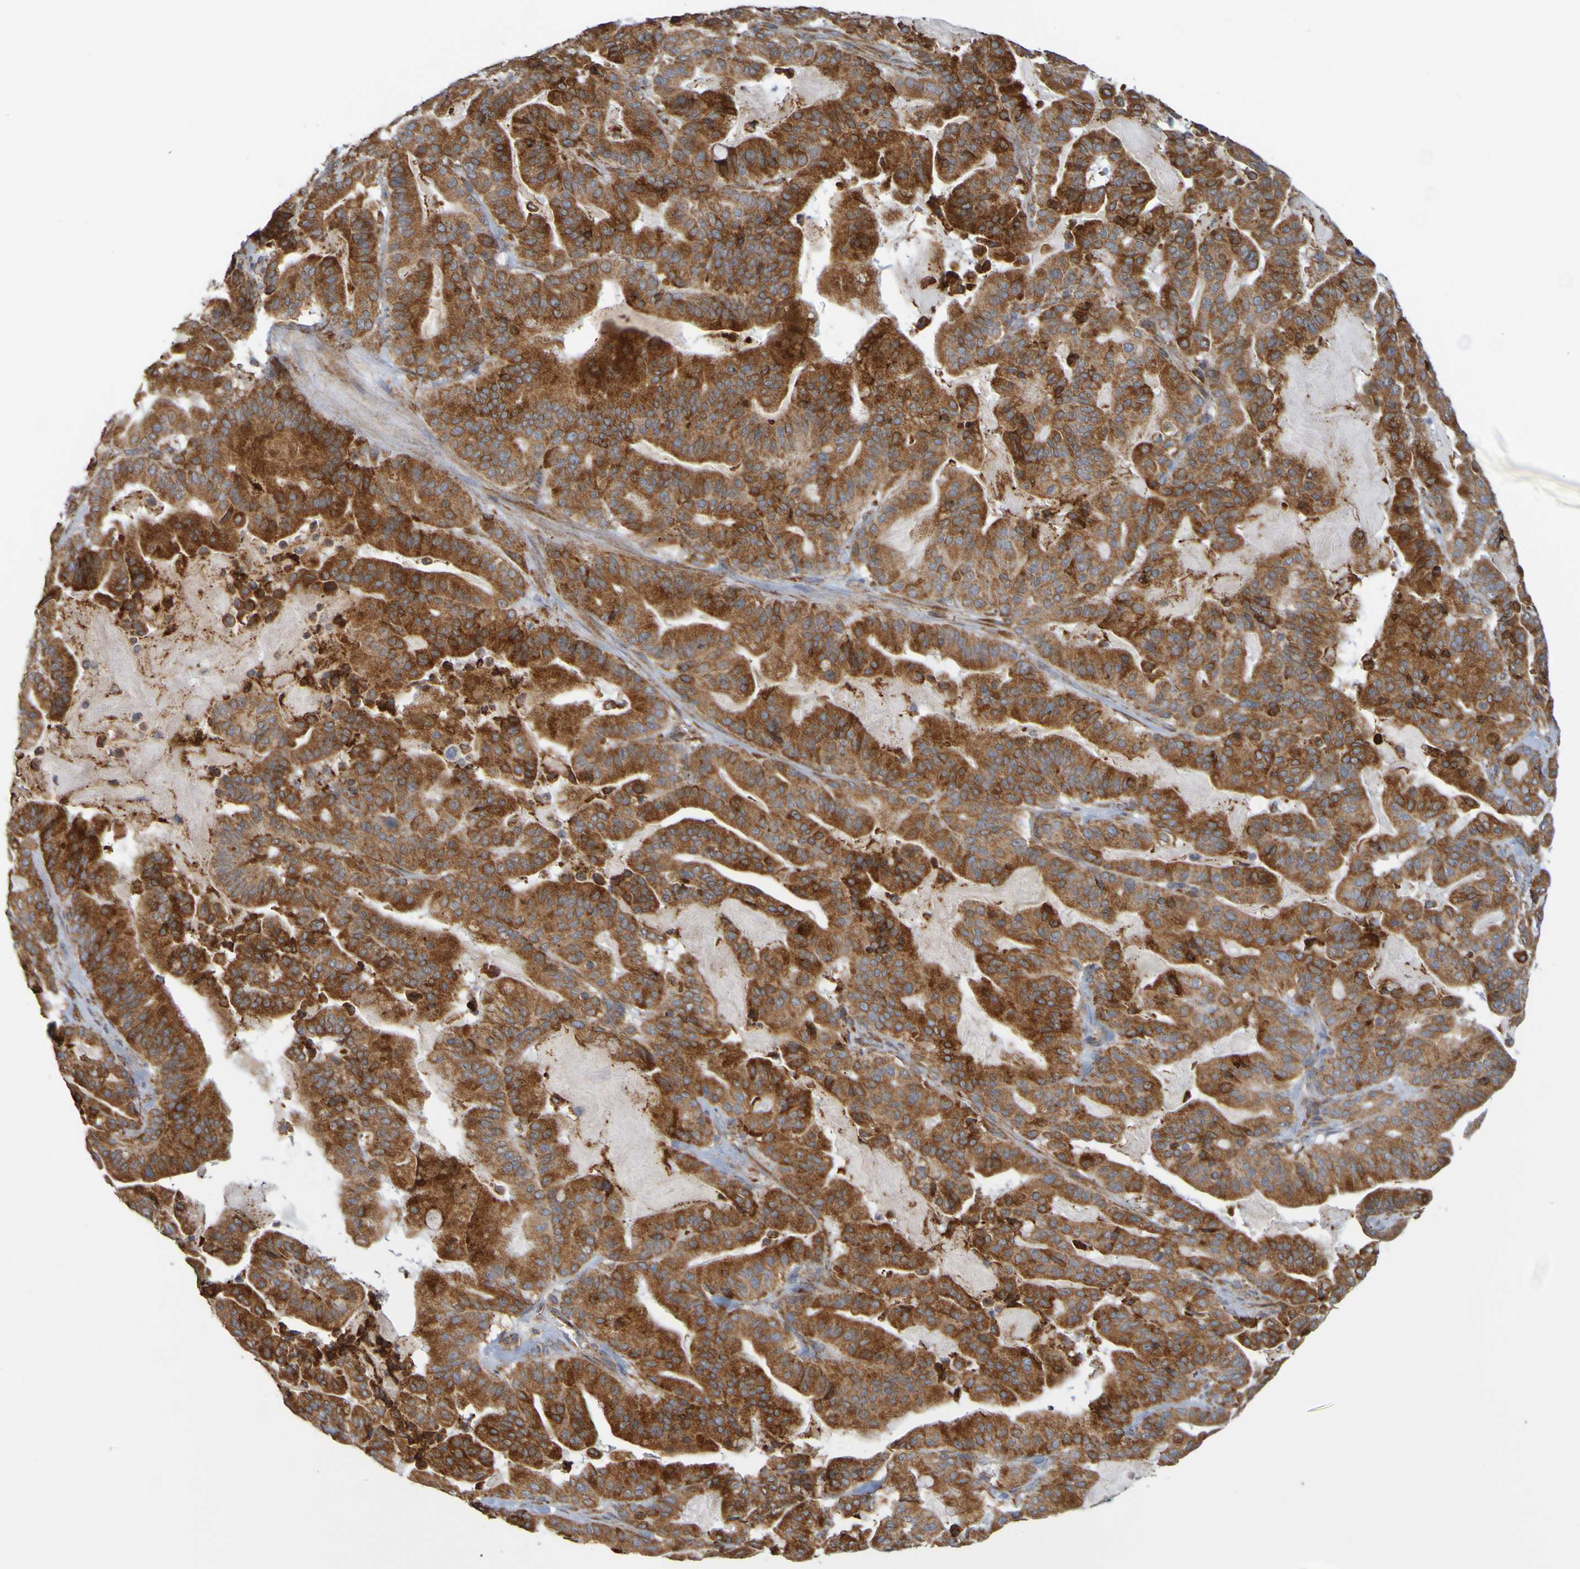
{"staining": {"intensity": "strong", "quantity": "<25%", "location": "cytoplasmic/membranous"}, "tissue": "pancreatic cancer", "cell_type": "Tumor cells", "image_type": "cancer", "snomed": [{"axis": "morphology", "description": "Adenocarcinoma, NOS"}, {"axis": "topography", "description": "Pancreas"}], "caption": "A high-resolution image shows IHC staining of adenocarcinoma (pancreatic), which reveals strong cytoplasmic/membranous expression in about <25% of tumor cells.", "gene": "PDIA3", "patient": {"sex": "male", "age": 63}}